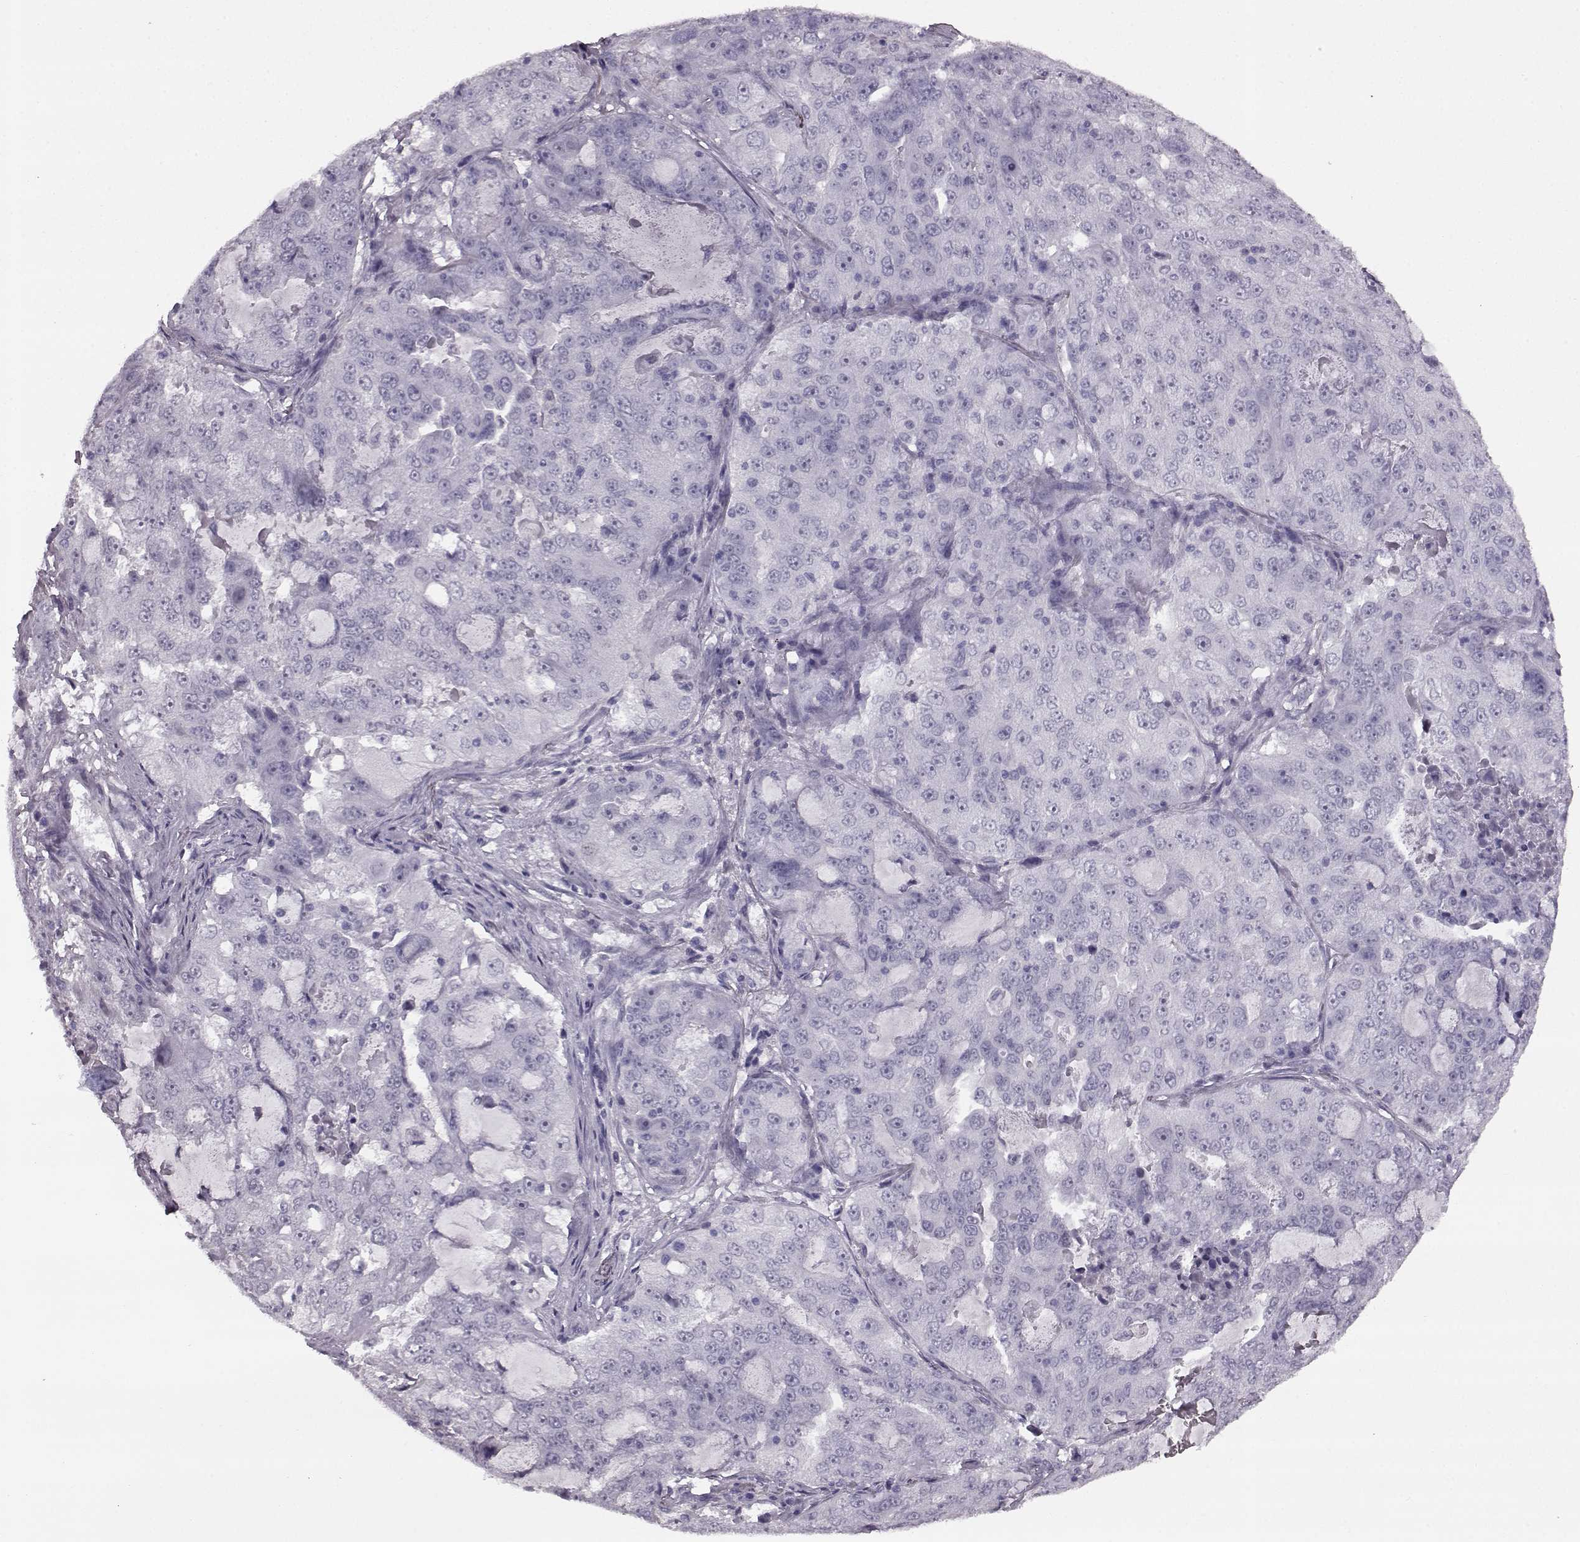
{"staining": {"intensity": "negative", "quantity": "none", "location": "none"}, "tissue": "lung cancer", "cell_type": "Tumor cells", "image_type": "cancer", "snomed": [{"axis": "morphology", "description": "Adenocarcinoma, NOS"}, {"axis": "topography", "description": "Lung"}], "caption": "Immunohistochemistry (IHC) photomicrograph of neoplastic tissue: lung cancer (adenocarcinoma) stained with DAB displays no significant protein staining in tumor cells. The staining is performed using DAB brown chromogen with nuclei counter-stained in using hematoxylin.", "gene": "PRPH2", "patient": {"sex": "female", "age": 61}}